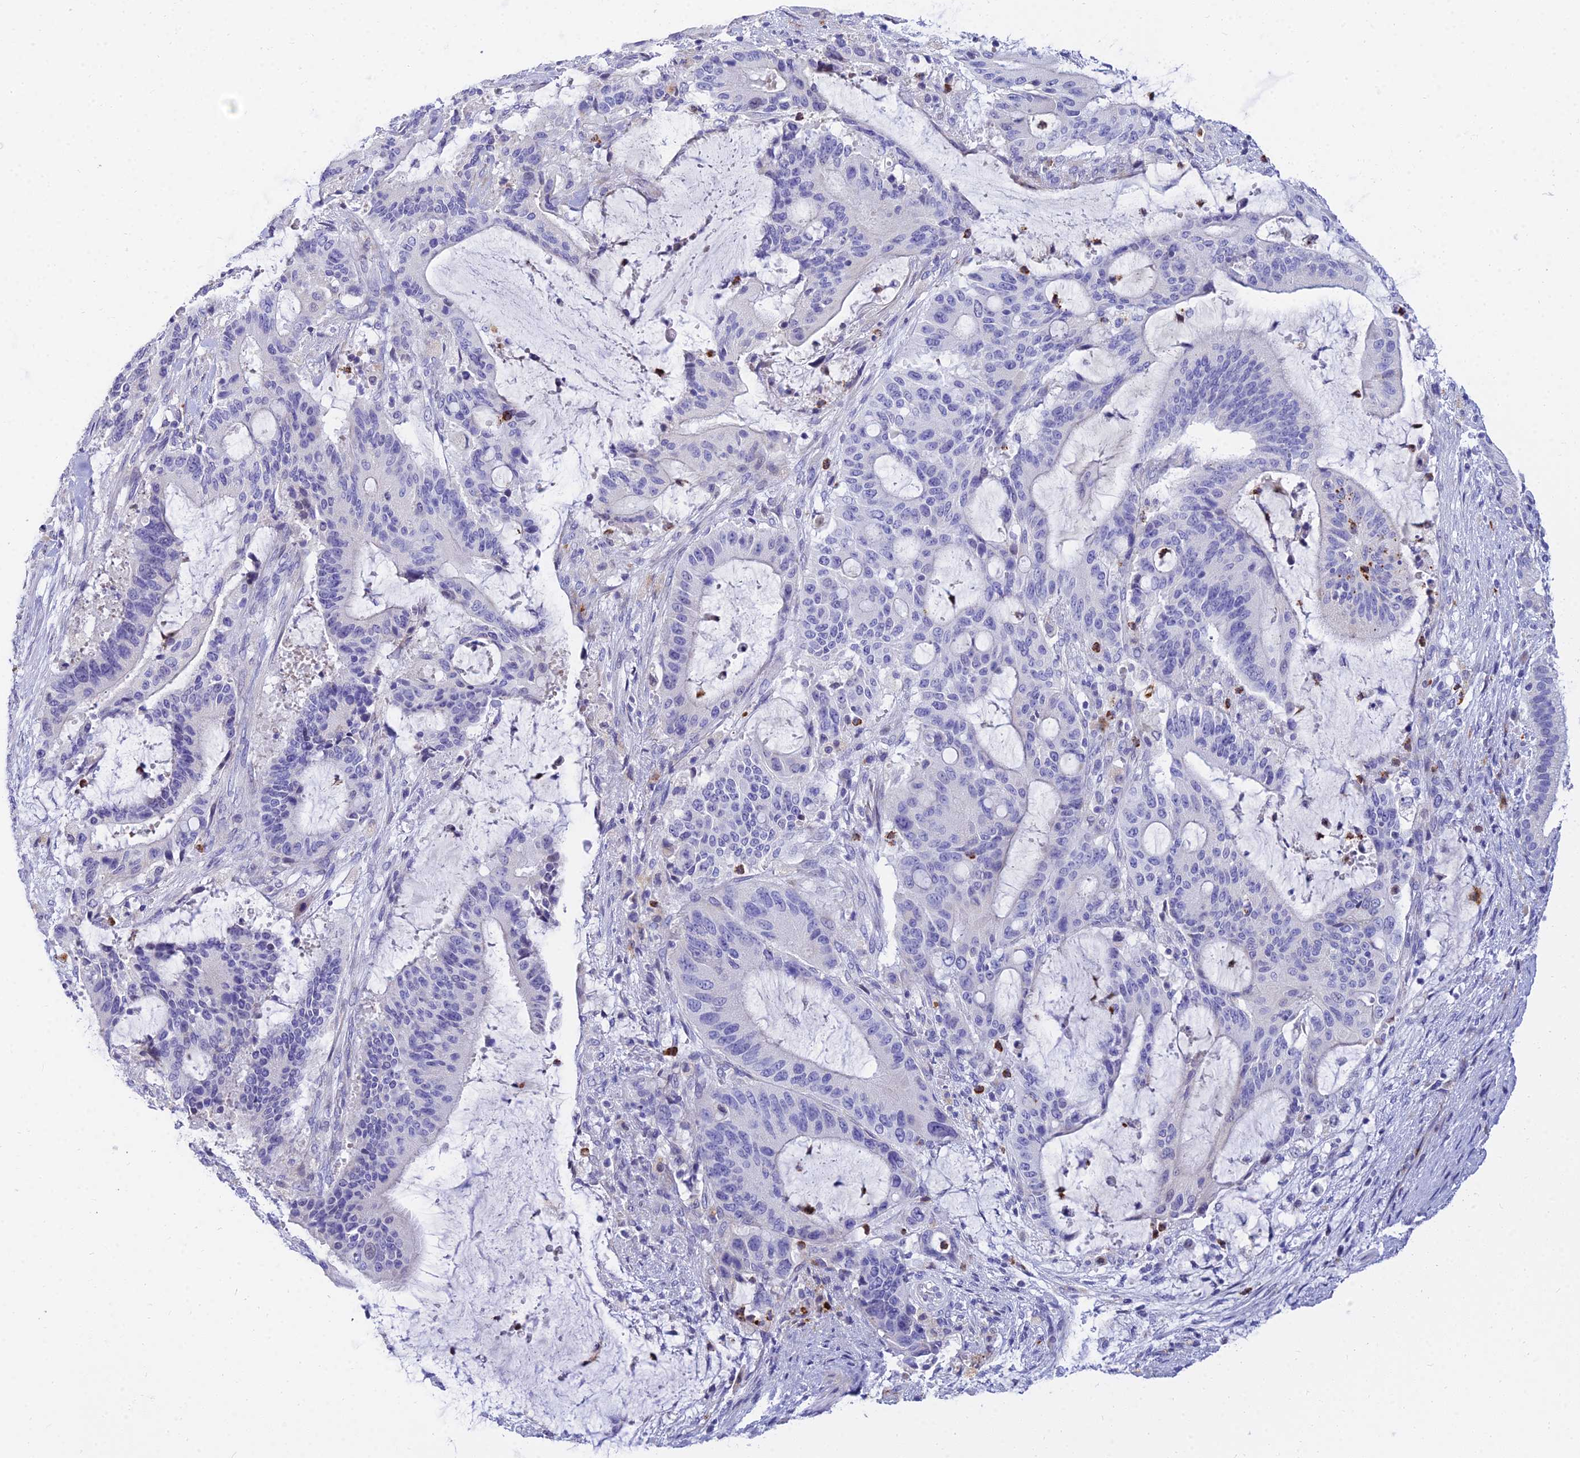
{"staining": {"intensity": "negative", "quantity": "none", "location": "none"}, "tissue": "liver cancer", "cell_type": "Tumor cells", "image_type": "cancer", "snomed": [{"axis": "morphology", "description": "Normal tissue, NOS"}, {"axis": "morphology", "description": "Cholangiocarcinoma"}, {"axis": "topography", "description": "Liver"}, {"axis": "topography", "description": "Peripheral nerve tissue"}], "caption": "Liver cancer (cholangiocarcinoma) was stained to show a protein in brown. There is no significant positivity in tumor cells.", "gene": "VWC2L", "patient": {"sex": "female", "age": 73}}